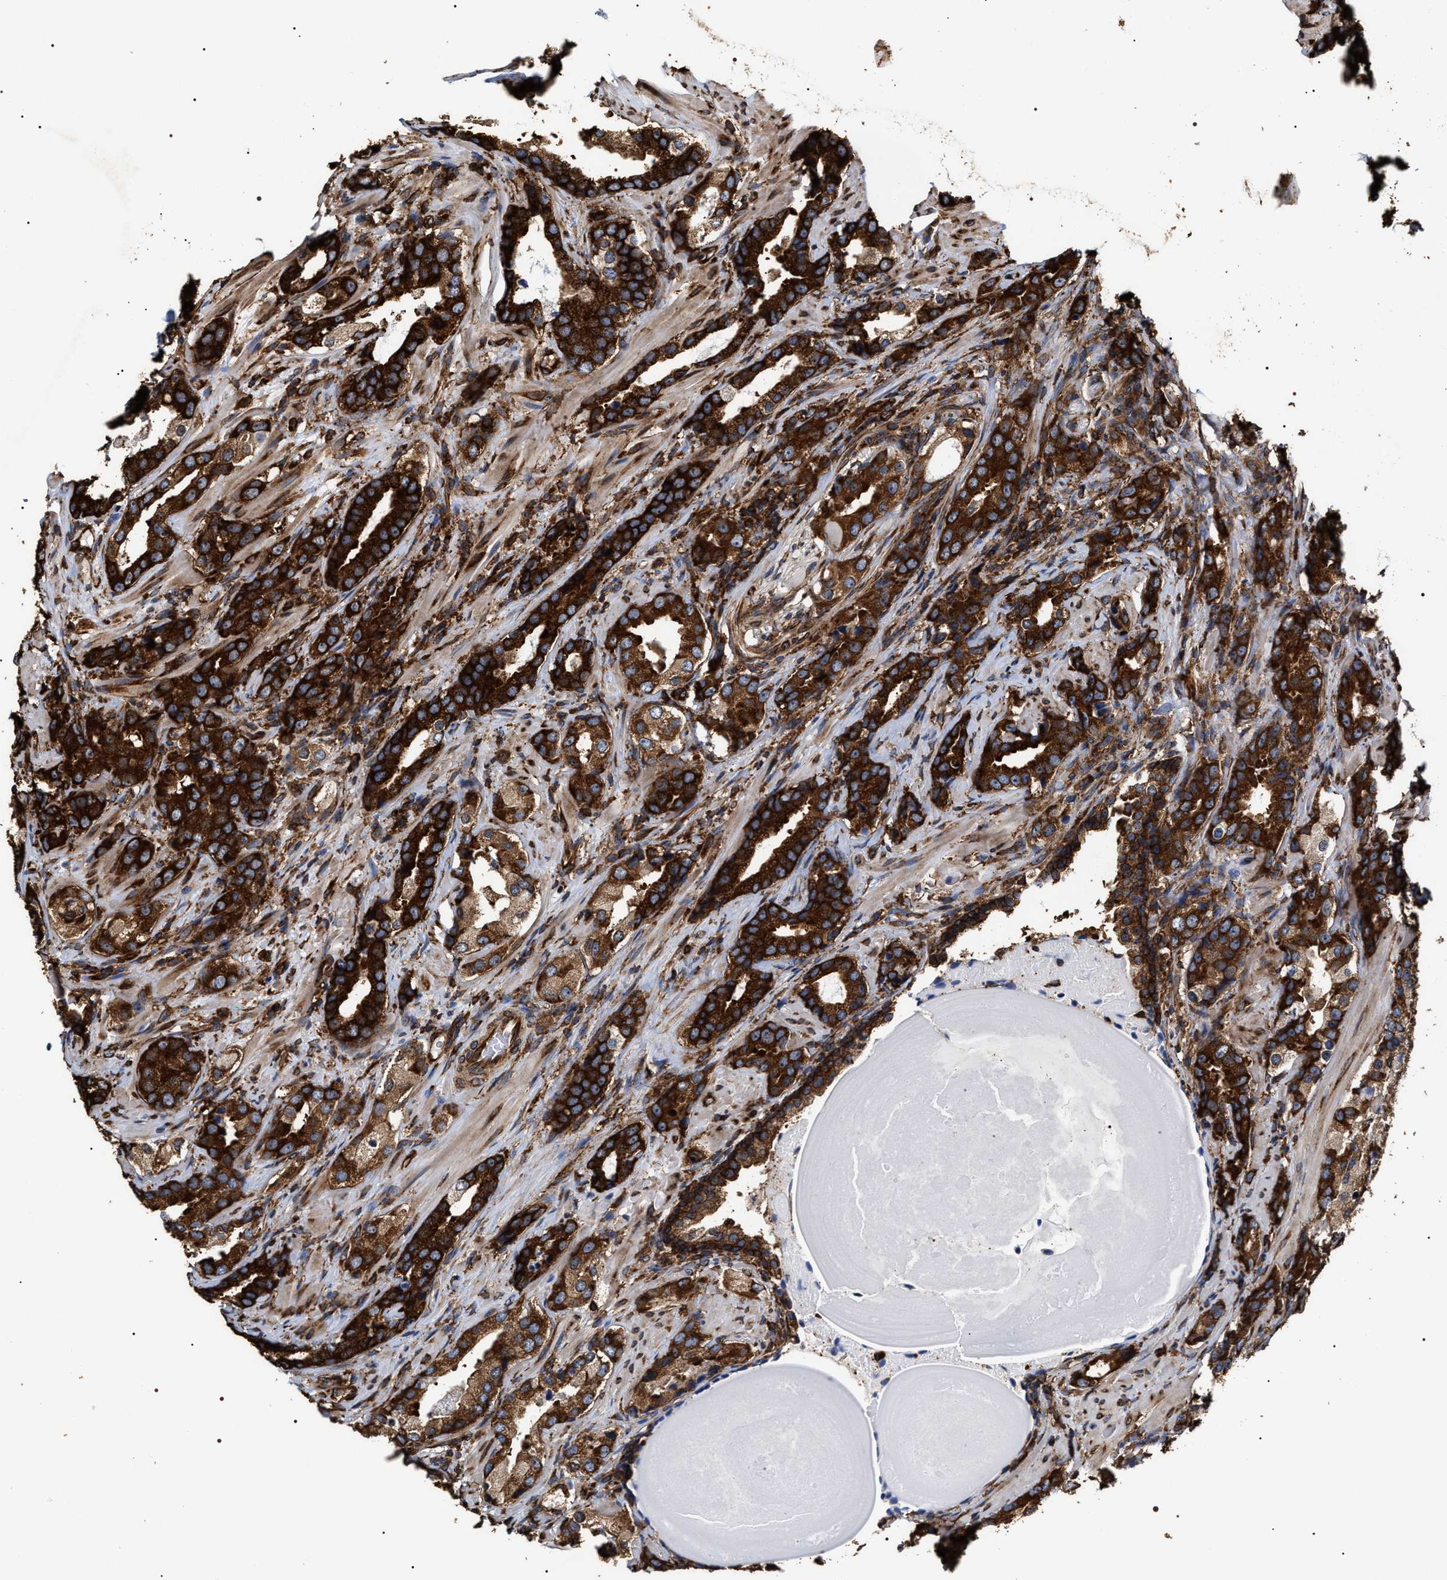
{"staining": {"intensity": "strong", "quantity": ">75%", "location": "cytoplasmic/membranous"}, "tissue": "prostate cancer", "cell_type": "Tumor cells", "image_type": "cancer", "snomed": [{"axis": "morphology", "description": "Adenocarcinoma, High grade"}, {"axis": "topography", "description": "Prostate"}], "caption": "About >75% of tumor cells in prostate high-grade adenocarcinoma reveal strong cytoplasmic/membranous protein expression as visualized by brown immunohistochemical staining.", "gene": "SERBP1", "patient": {"sex": "male", "age": 63}}